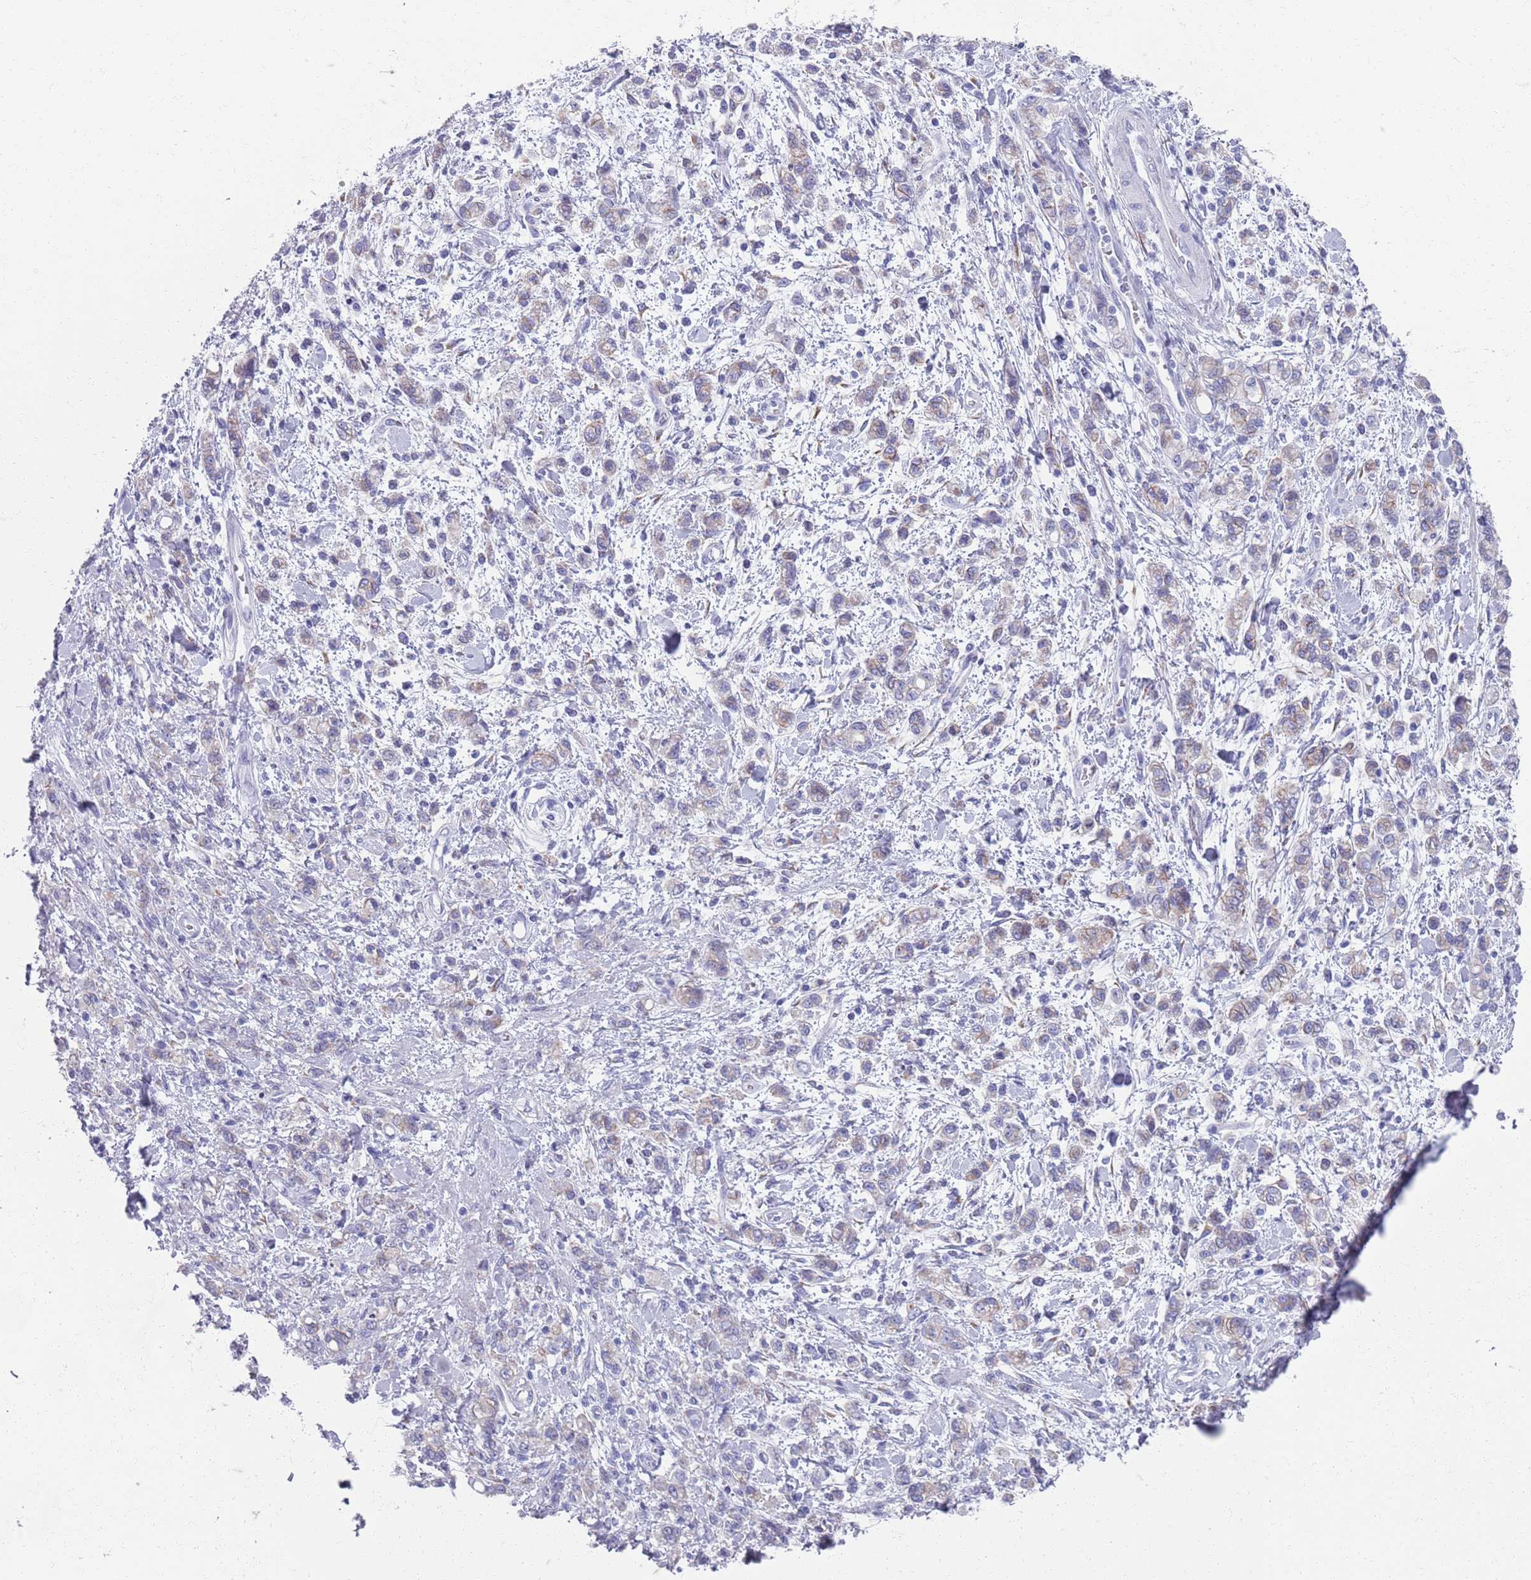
{"staining": {"intensity": "weak", "quantity": "<25%", "location": "cytoplasmic/membranous"}, "tissue": "stomach cancer", "cell_type": "Tumor cells", "image_type": "cancer", "snomed": [{"axis": "morphology", "description": "Adenocarcinoma, NOS"}, {"axis": "topography", "description": "Stomach"}], "caption": "Stomach adenocarcinoma was stained to show a protein in brown. There is no significant staining in tumor cells.", "gene": "PLOD1", "patient": {"sex": "male", "age": 77}}